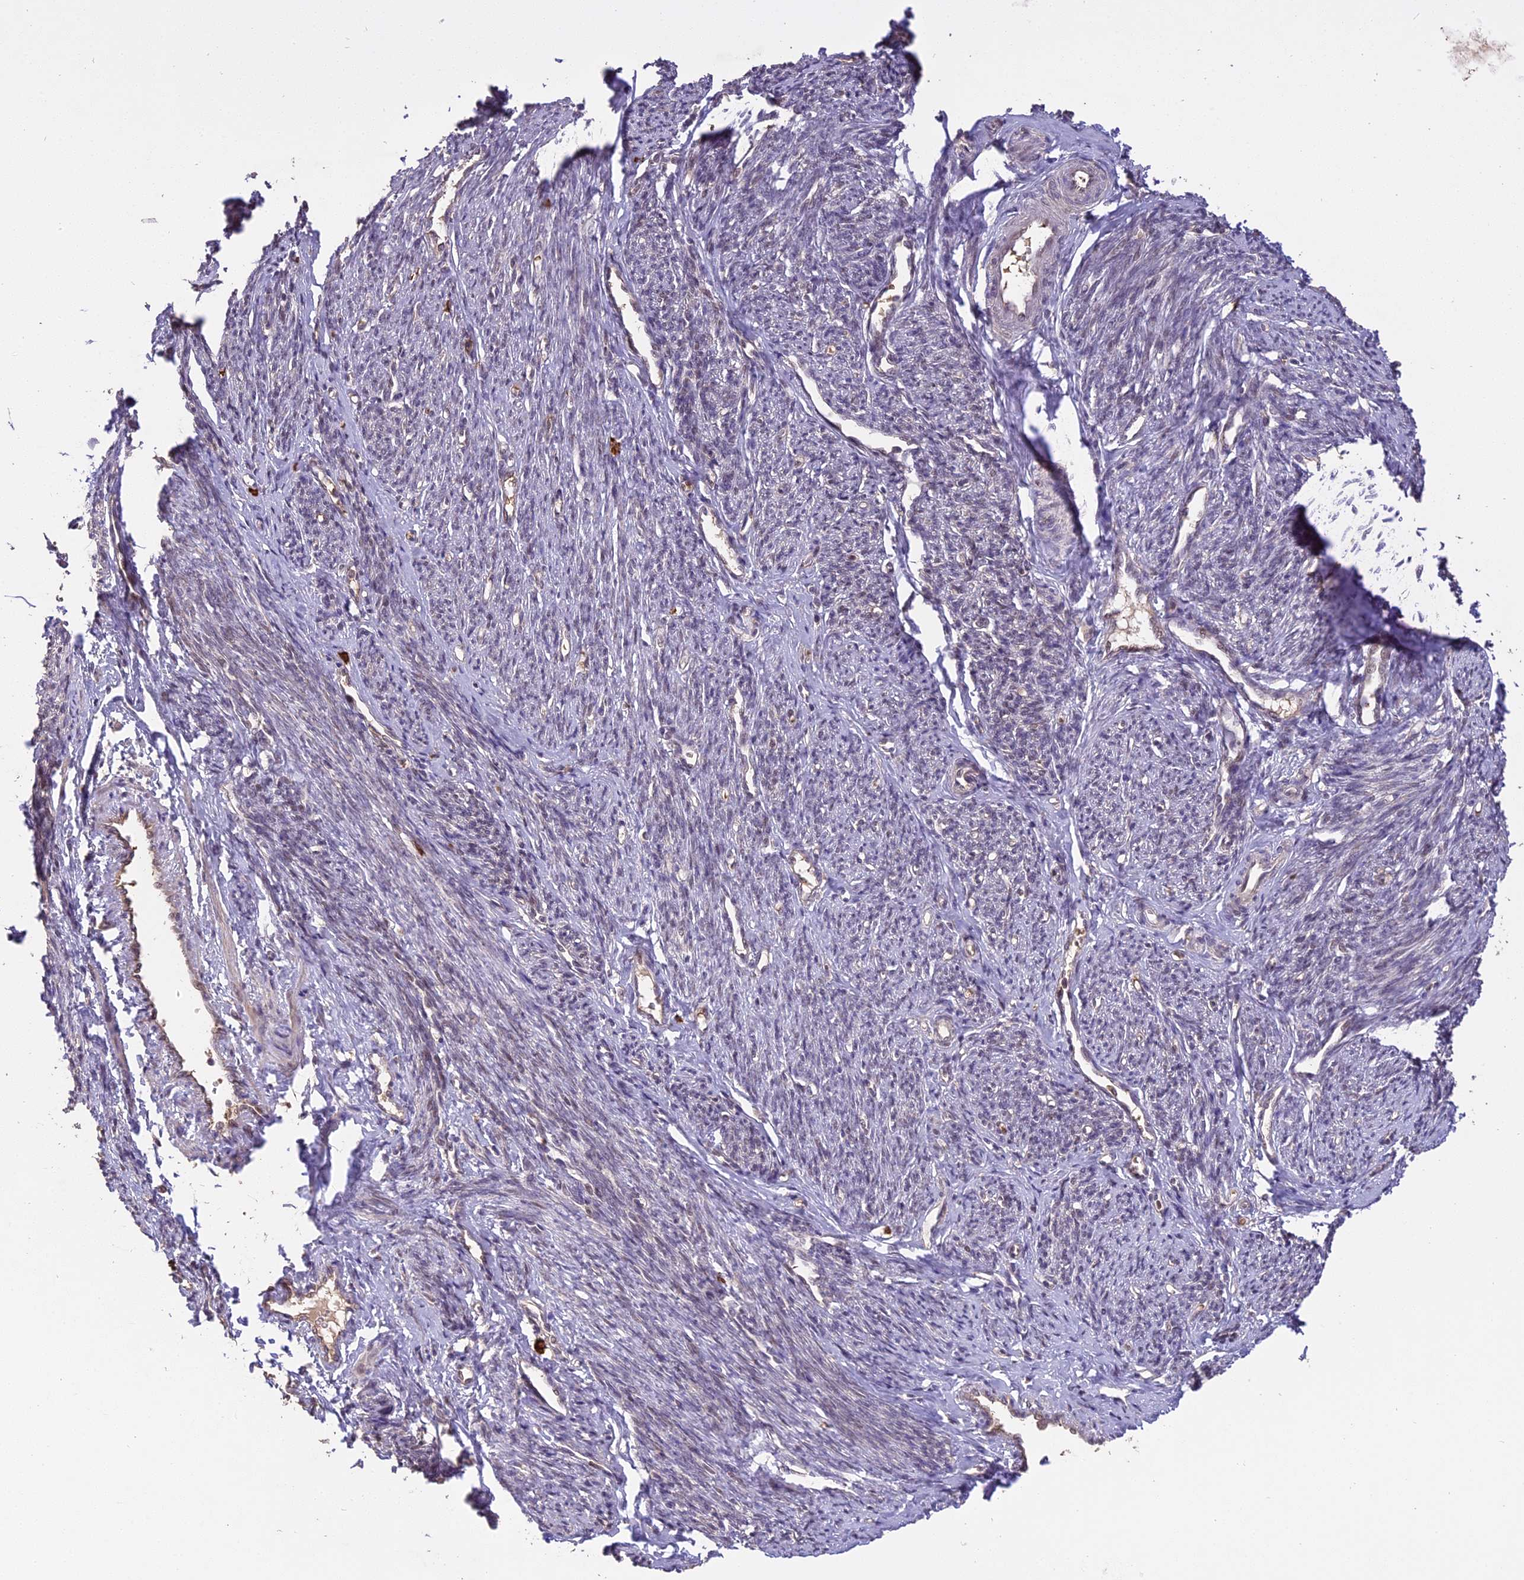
{"staining": {"intensity": "weak", "quantity": "25%-75%", "location": "cytoplasmic/membranous"}, "tissue": "smooth muscle", "cell_type": "Smooth muscle cells", "image_type": "normal", "snomed": [{"axis": "morphology", "description": "Normal tissue, NOS"}, {"axis": "topography", "description": "Smooth muscle"}, {"axis": "topography", "description": "Uterus"}], "caption": "Smooth muscle stained with DAB immunohistochemistry (IHC) displays low levels of weak cytoplasmic/membranous positivity in about 25%-75% of smooth muscle cells.", "gene": "TIGD7", "patient": {"sex": "female", "age": 59}}